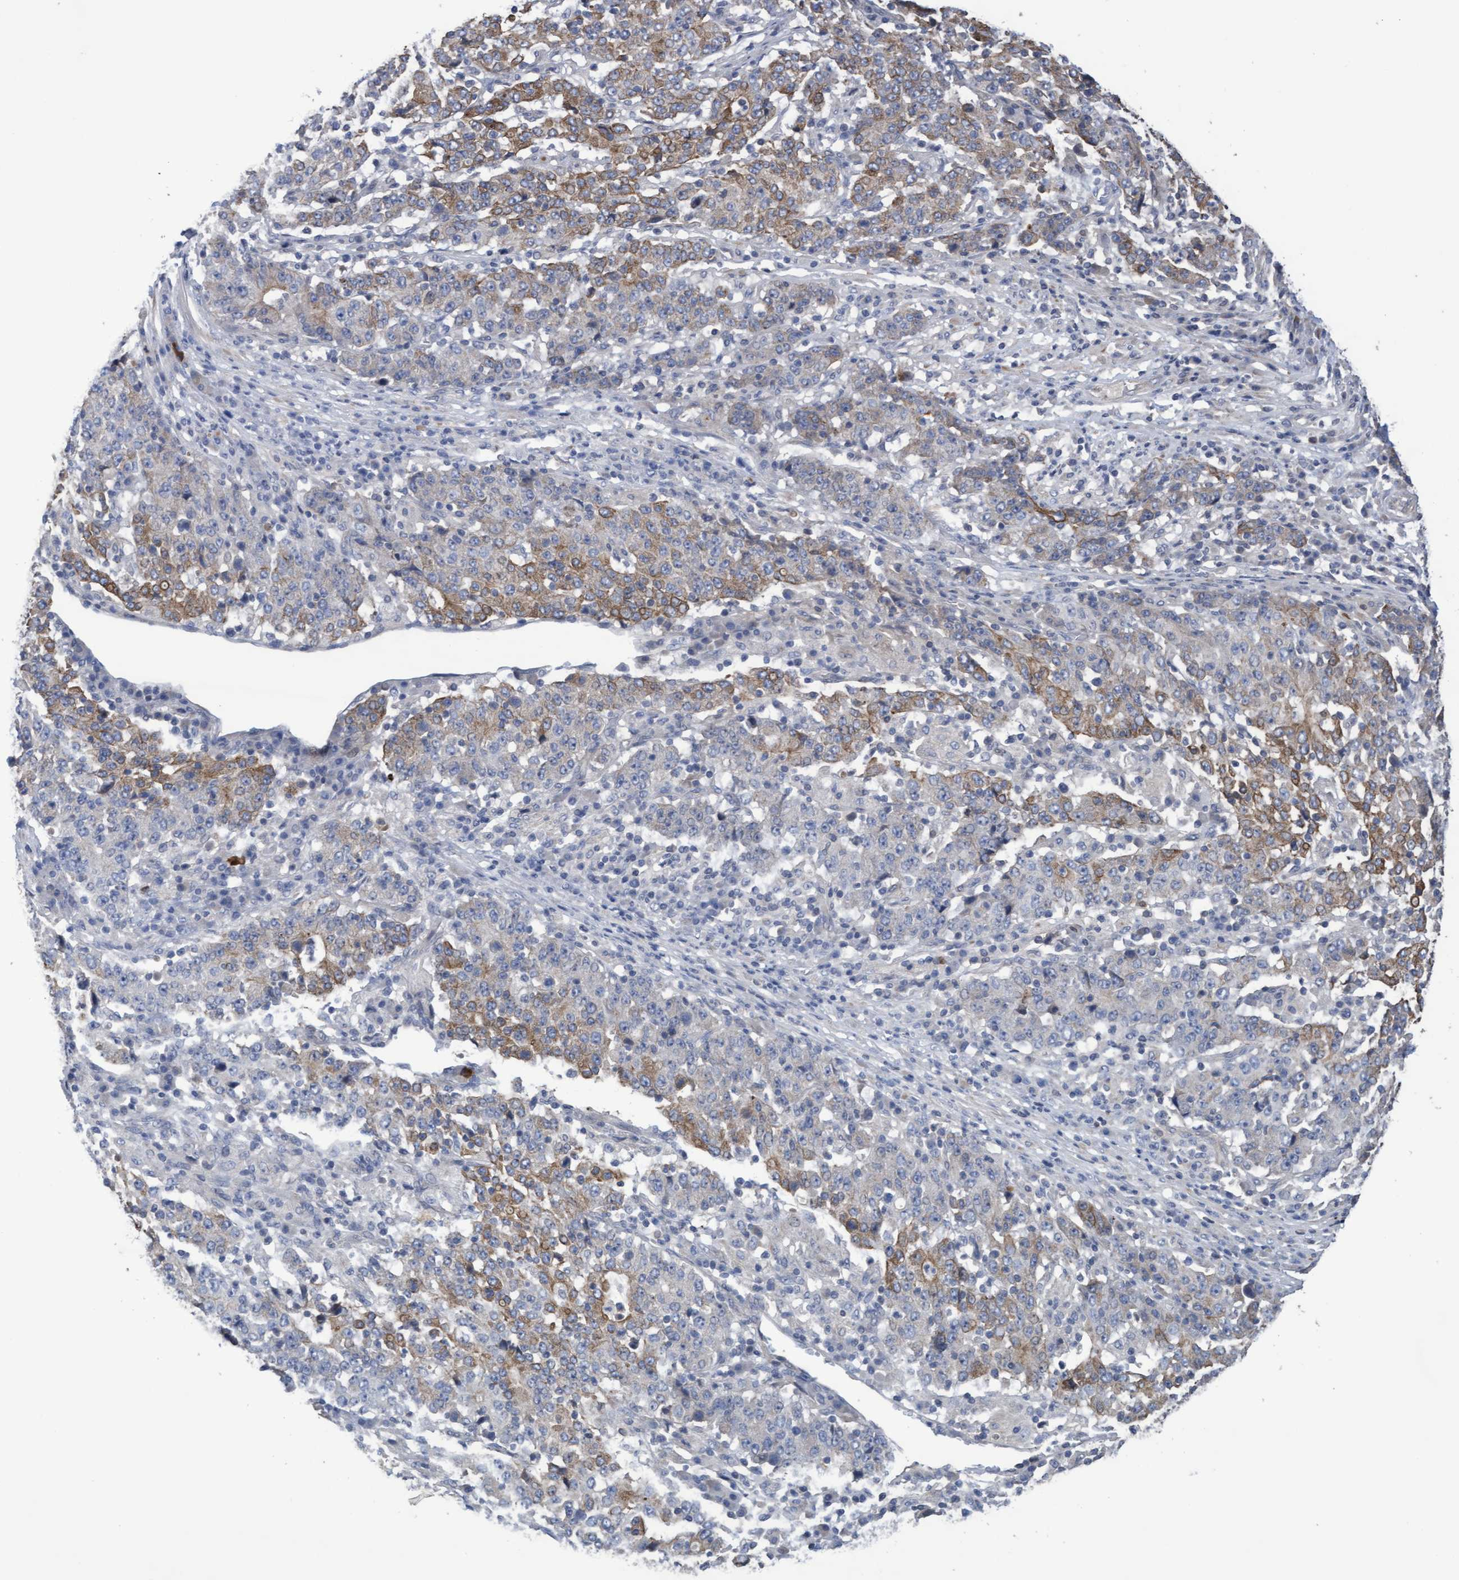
{"staining": {"intensity": "moderate", "quantity": "<25%", "location": "cytoplasmic/membranous"}, "tissue": "stomach cancer", "cell_type": "Tumor cells", "image_type": "cancer", "snomed": [{"axis": "morphology", "description": "Adenocarcinoma, NOS"}, {"axis": "topography", "description": "Stomach"}], "caption": "Protein expression analysis of human adenocarcinoma (stomach) reveals moderate cytoplasmic/membranous staining in approximately <25% of tumor cells.", "gene": "KRT24", "patient": {"sex": "male", "age": 59}}